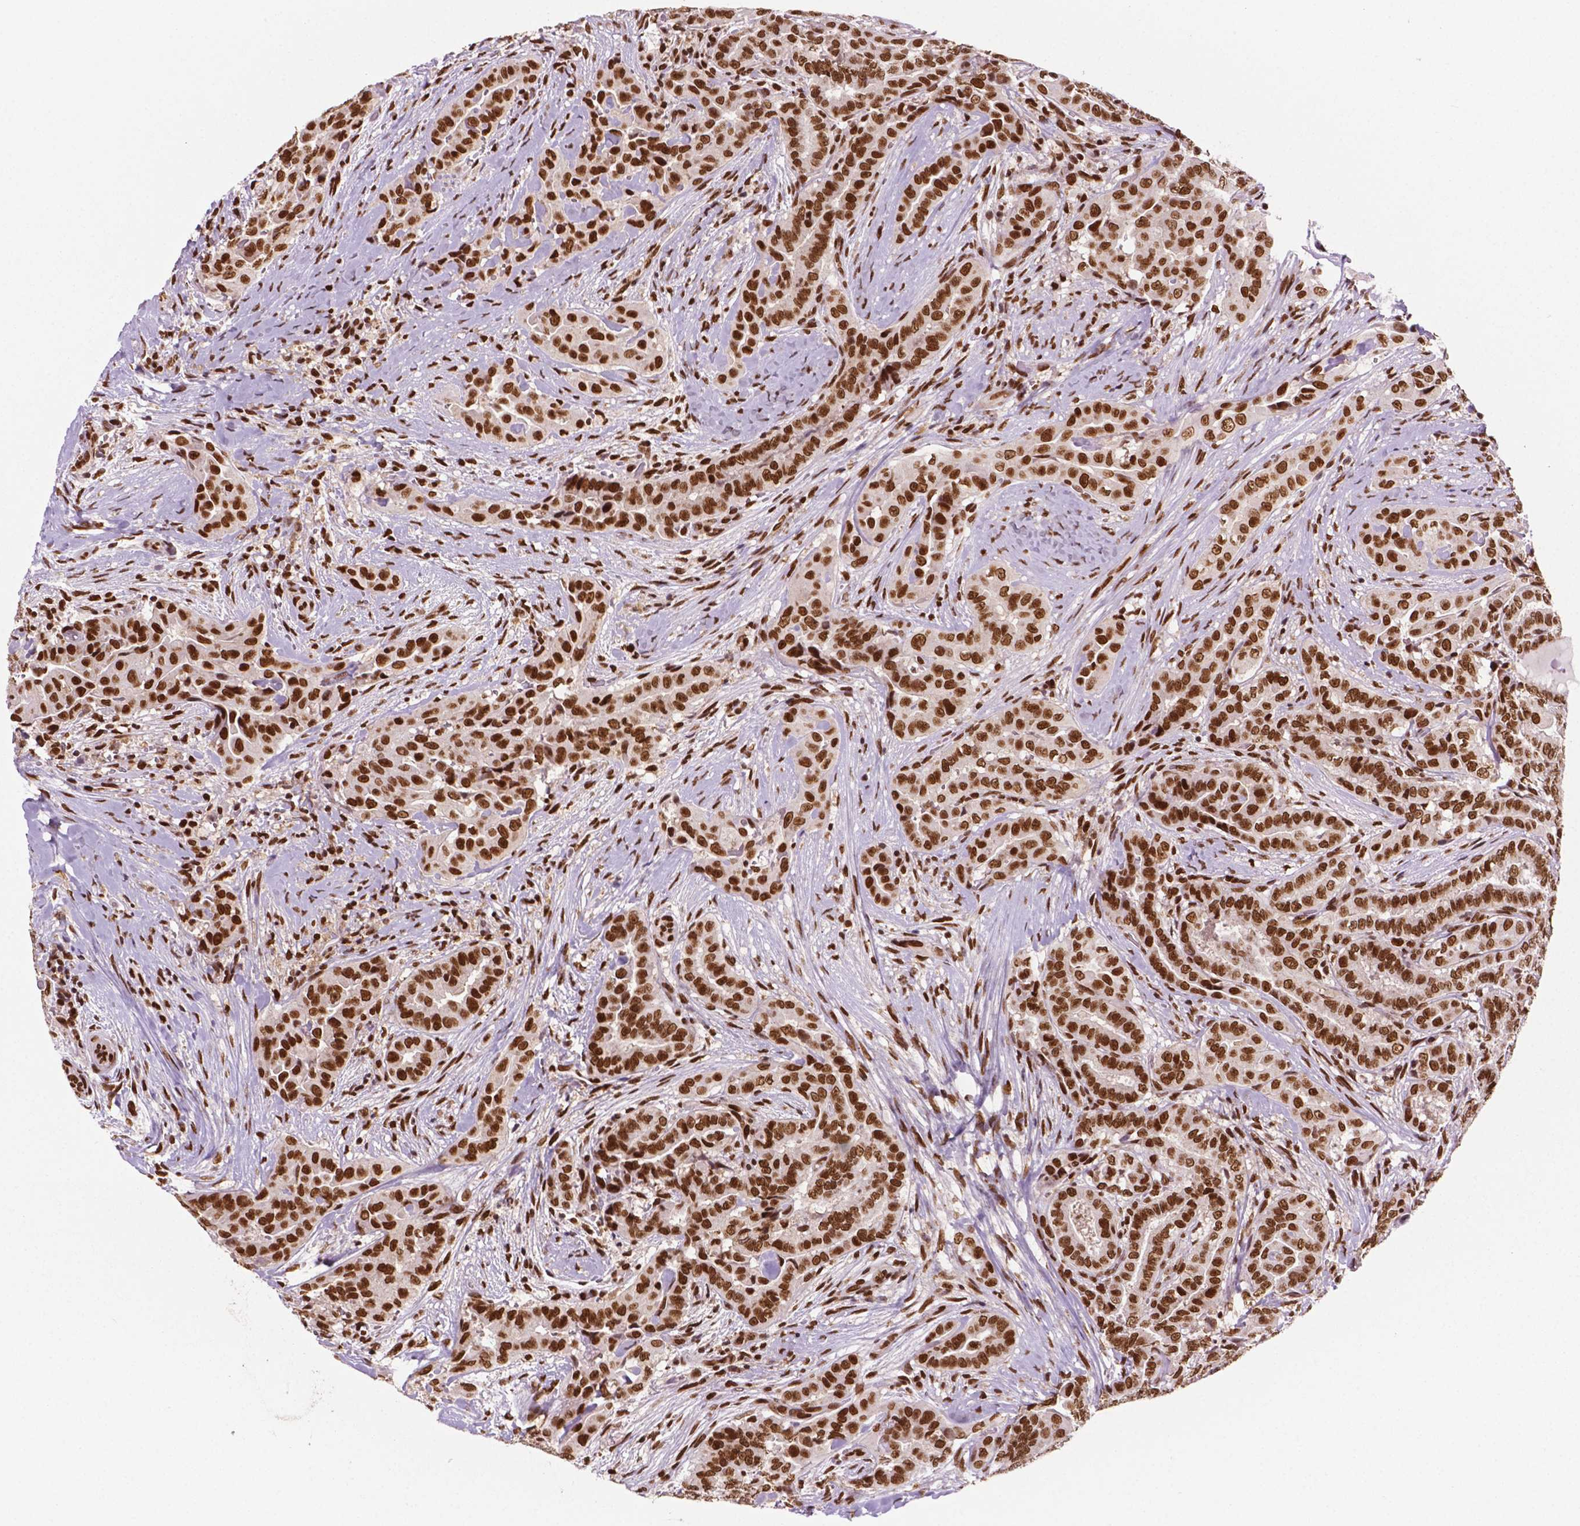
{"staining": {"intensity": "moderate", "quantity": "25%-75%", "location": "nuclear"}, "tissue": "thyroid cancer", "cell_type": "Tumor cells", "image_type": "cancer", "snomed": [{"axis": "morphology", "description": "Papillary adenocarcinoma, NOS"}, {"axis": "morphology", "description": "Papillary adenoma metastatic"}, {"axis": "topography", "description": "Thyroid gland"}], "caption": "Immunohistochemistry of human thyroid papillary adenocarcinoma shows medium levels of moderate nuclear staining in about 25%-75% of tumor cells.", "gene": "MLH1", "patient": {"sex": "female", "age": 50}}